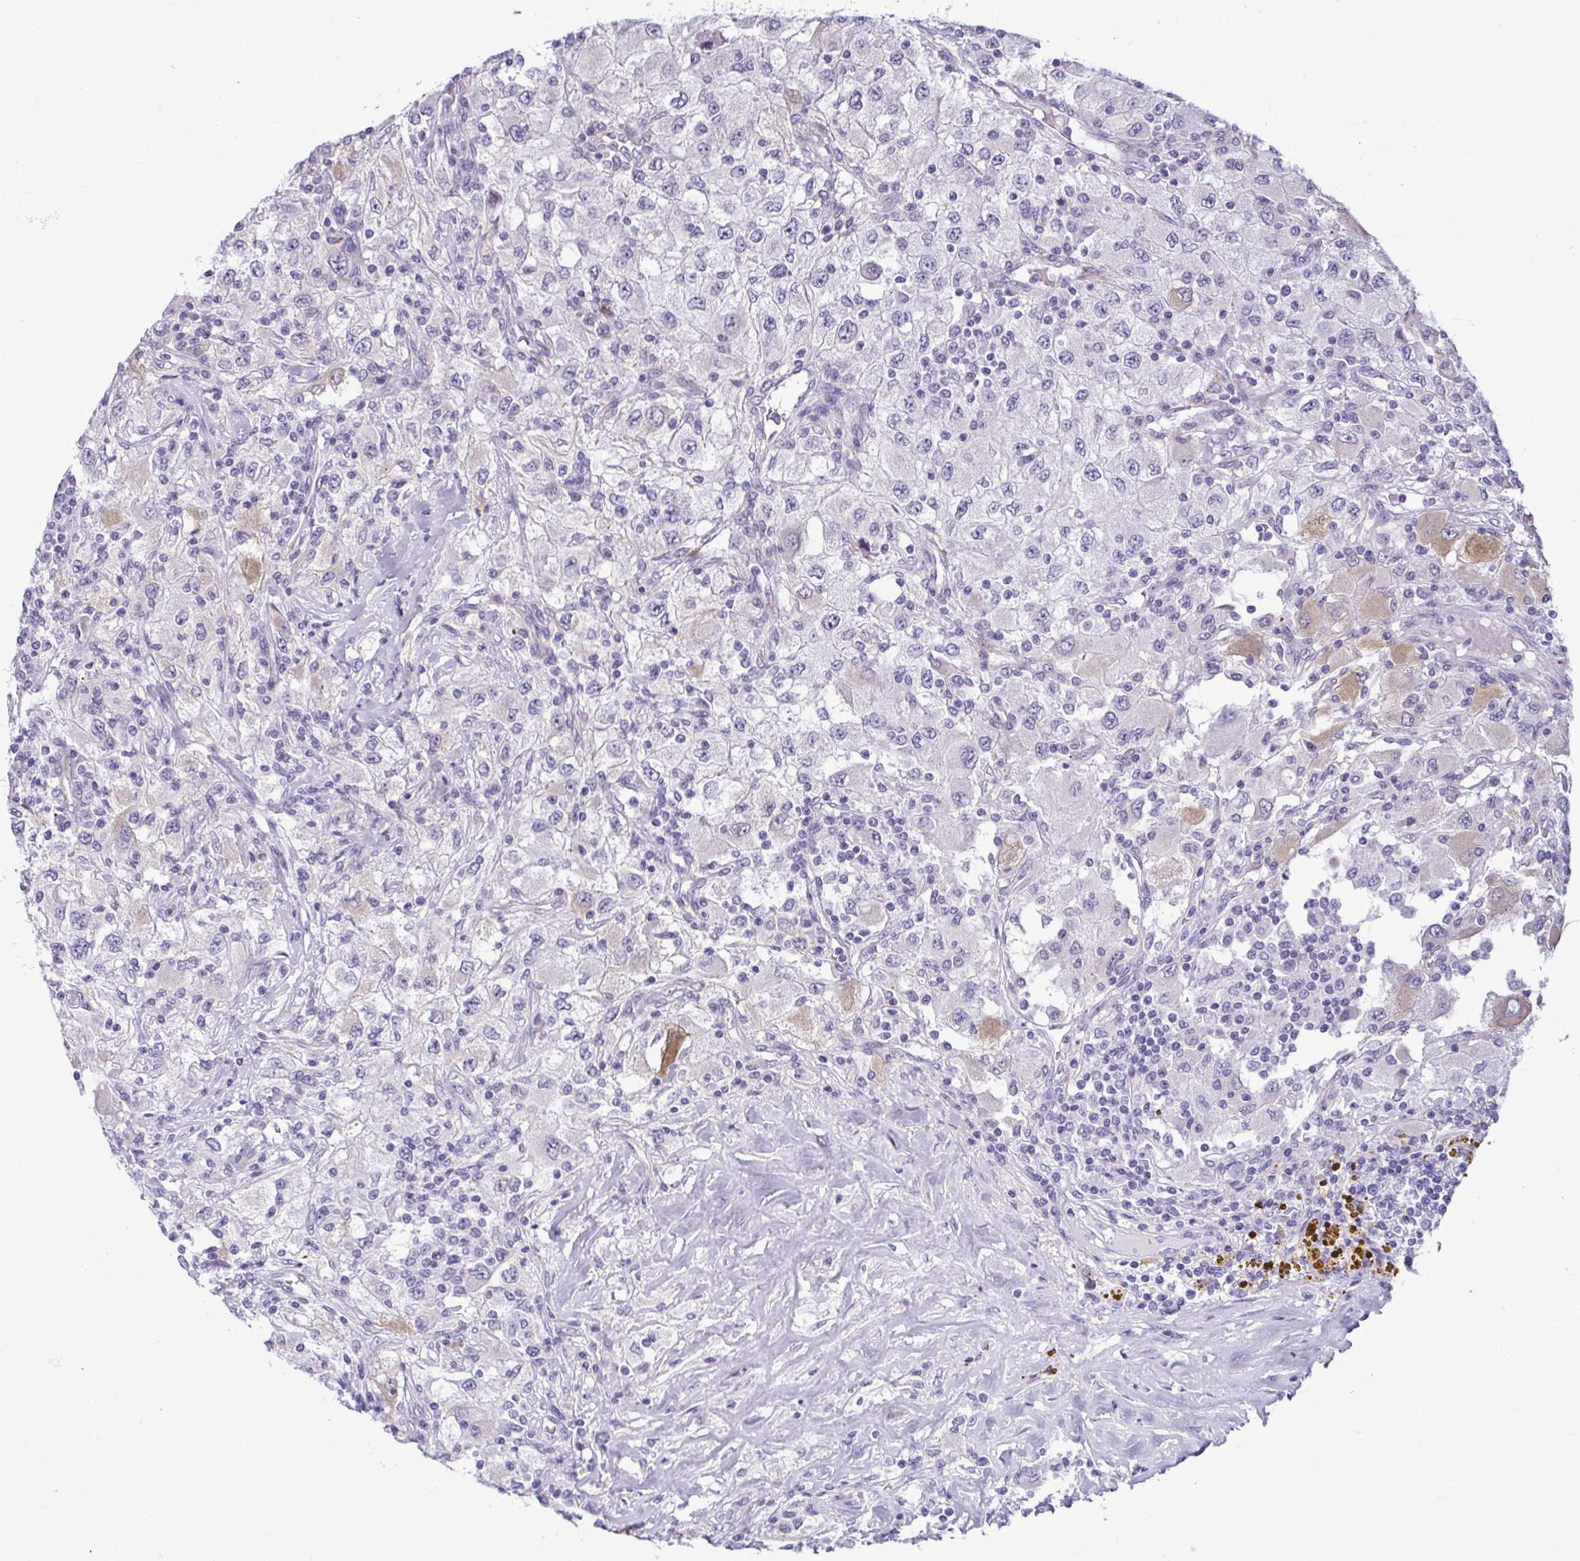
{"staining": {"intensity": "moderate", "quantity": "<25%", "location": "cytoplasmic/membranous"}, "tissue": "renal cancer", "cell_type": "Tumor cells", "image_type": "cancer", "snomed": [{"axis": "morphology", "description": "Adenocarcinoma, NOS"}, {"axis": "topography", "description": "Kidney"}], "caption": "Immunohistochemical staining of adenocarcinoma (renal) exhibits low levels of moderate cytoplasmic/membranous expression in about <25% of tumor cells.", "gene": "SERPINI1", "patient": {"sex": "female", "age": 67}}